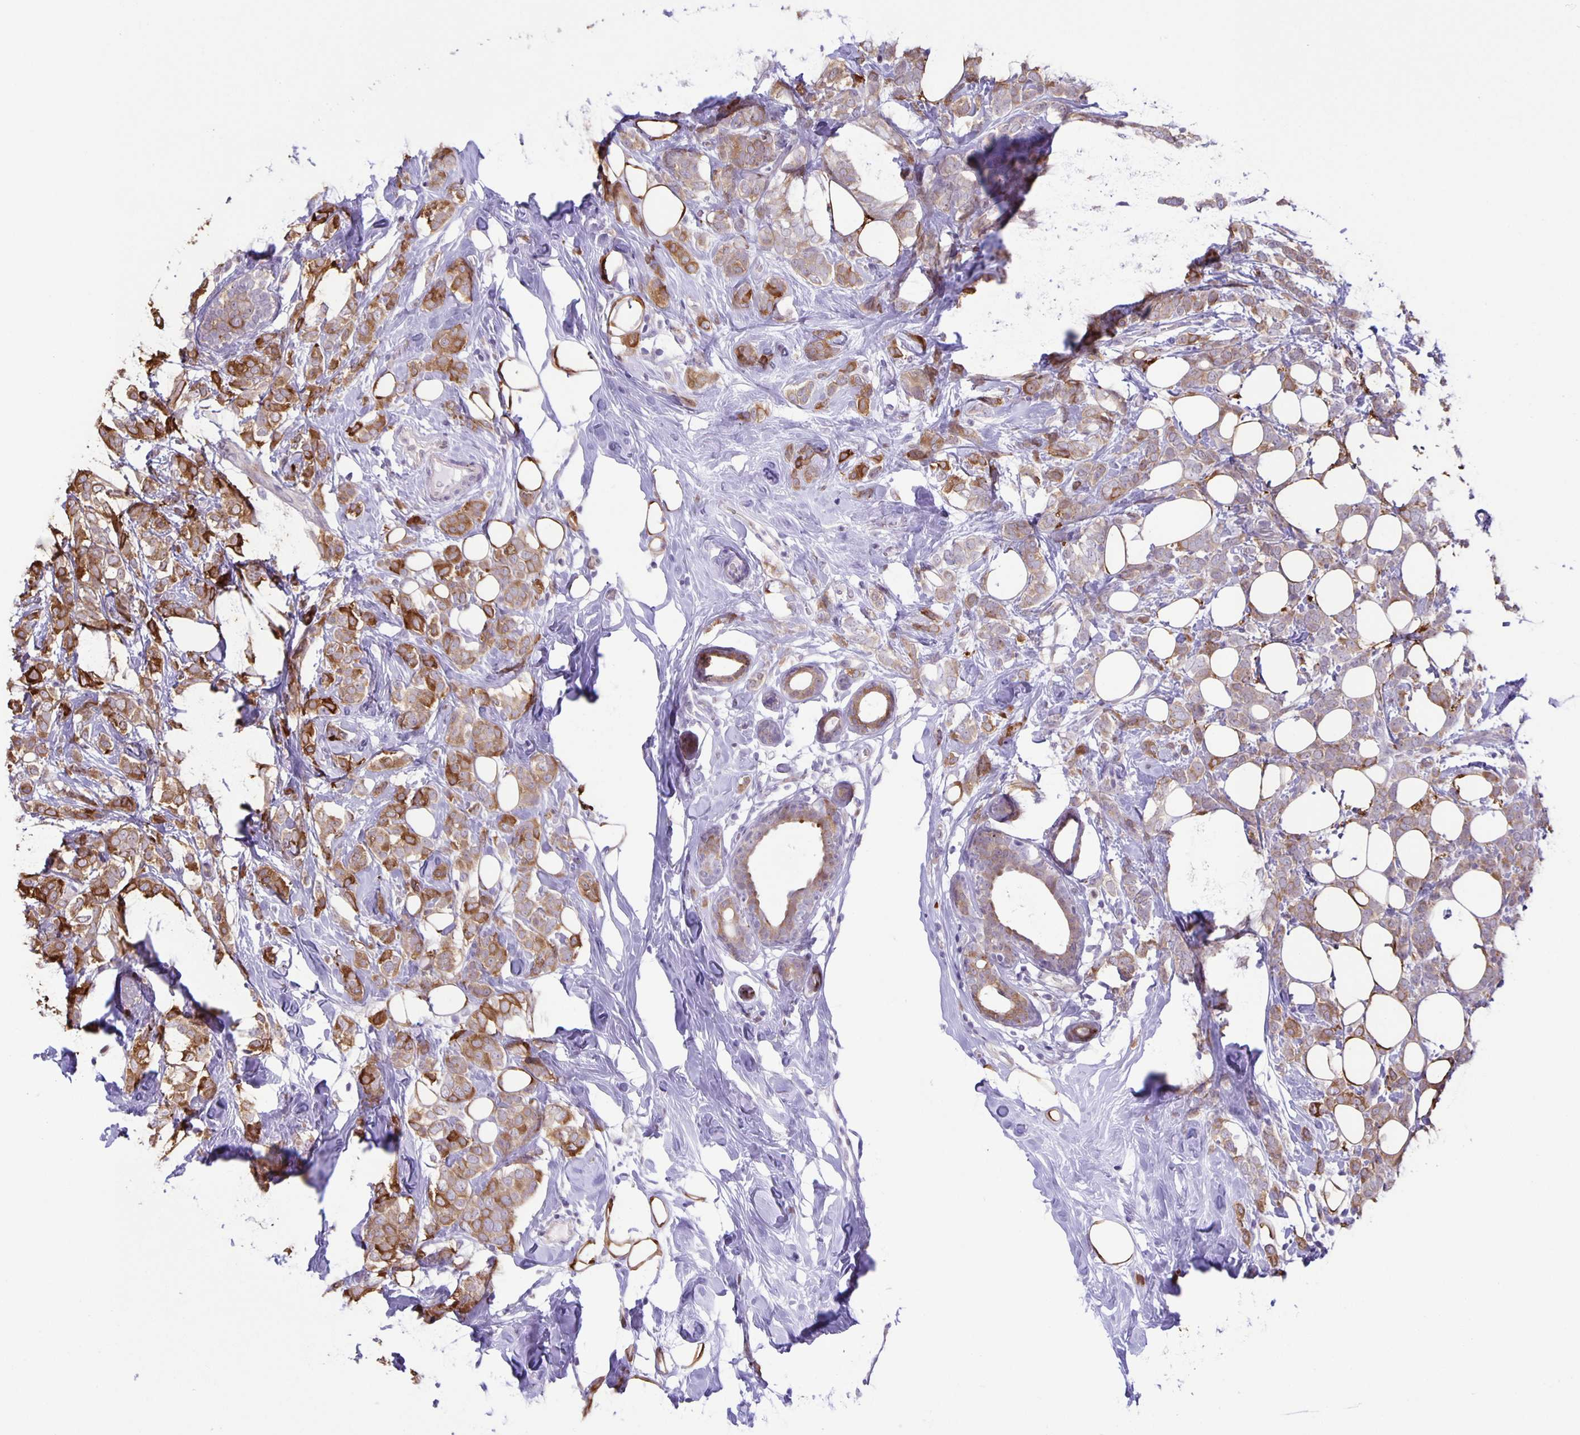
{"staining": {"intensity": "strong", "quantity": "25%-75%", "location": "cytoplasmic/membranous"}, "tissue": "breast cancer", "cell_type": "Tumor cells", "image_type": "cancer", "snomed": [{"axis": "morphology", "description": "Lobular carcinoma"}, {"axis": "topography", "description": "Breast"}], "caption": "IHC (DAB) staining of human lobular carcinoma (breast) exhibits strong cytoplasmic/membranous protein positivity in about 25%-75% of tumor cells.", "gene": "MAPK12", "patient": {"sex": "female", "age": 49}}